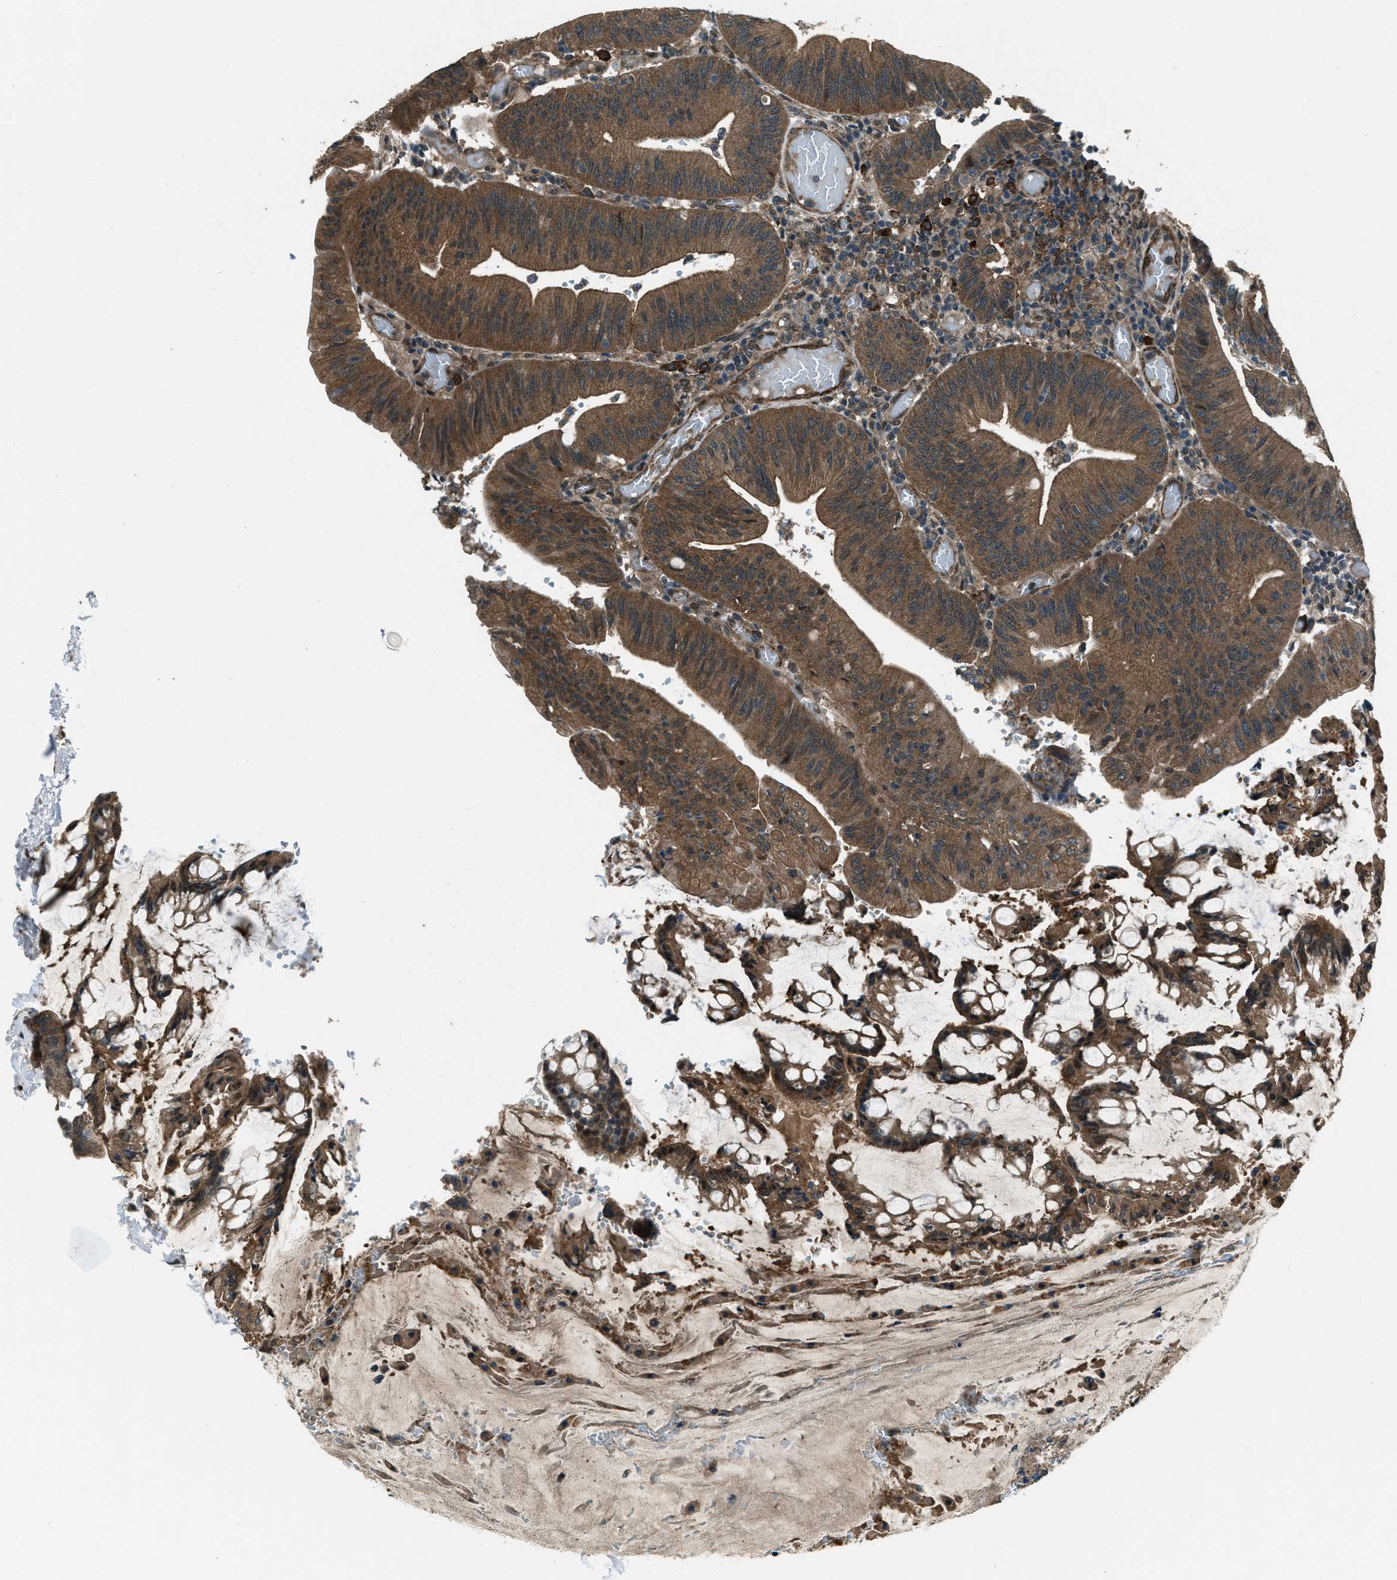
{"staining": {"intensity": "moderate", "quantity": ">75%", "location": "cytoplasmic/membranous"}, "tissue": "colorectal cancer", "cell_type": "Tumor cells", "image_type": "cancer", "snomed": [{"axis": "morphology", "description": "Normal tissue, NOS"}, {"axis": "morphology", "description": "Adenocarcinoma, NOS"}, {"axis": "topography", "description": "Rectum"}], "caption": "IHC histopathology image of human colorectal cancer stained for a protein (brown), which exhibits medium levels of moderate cytoplasmic/membranous staining in approximately >75% of tumor cells.", "gene": "SVIL", "patient": {"sex": "female", "age": 66}}